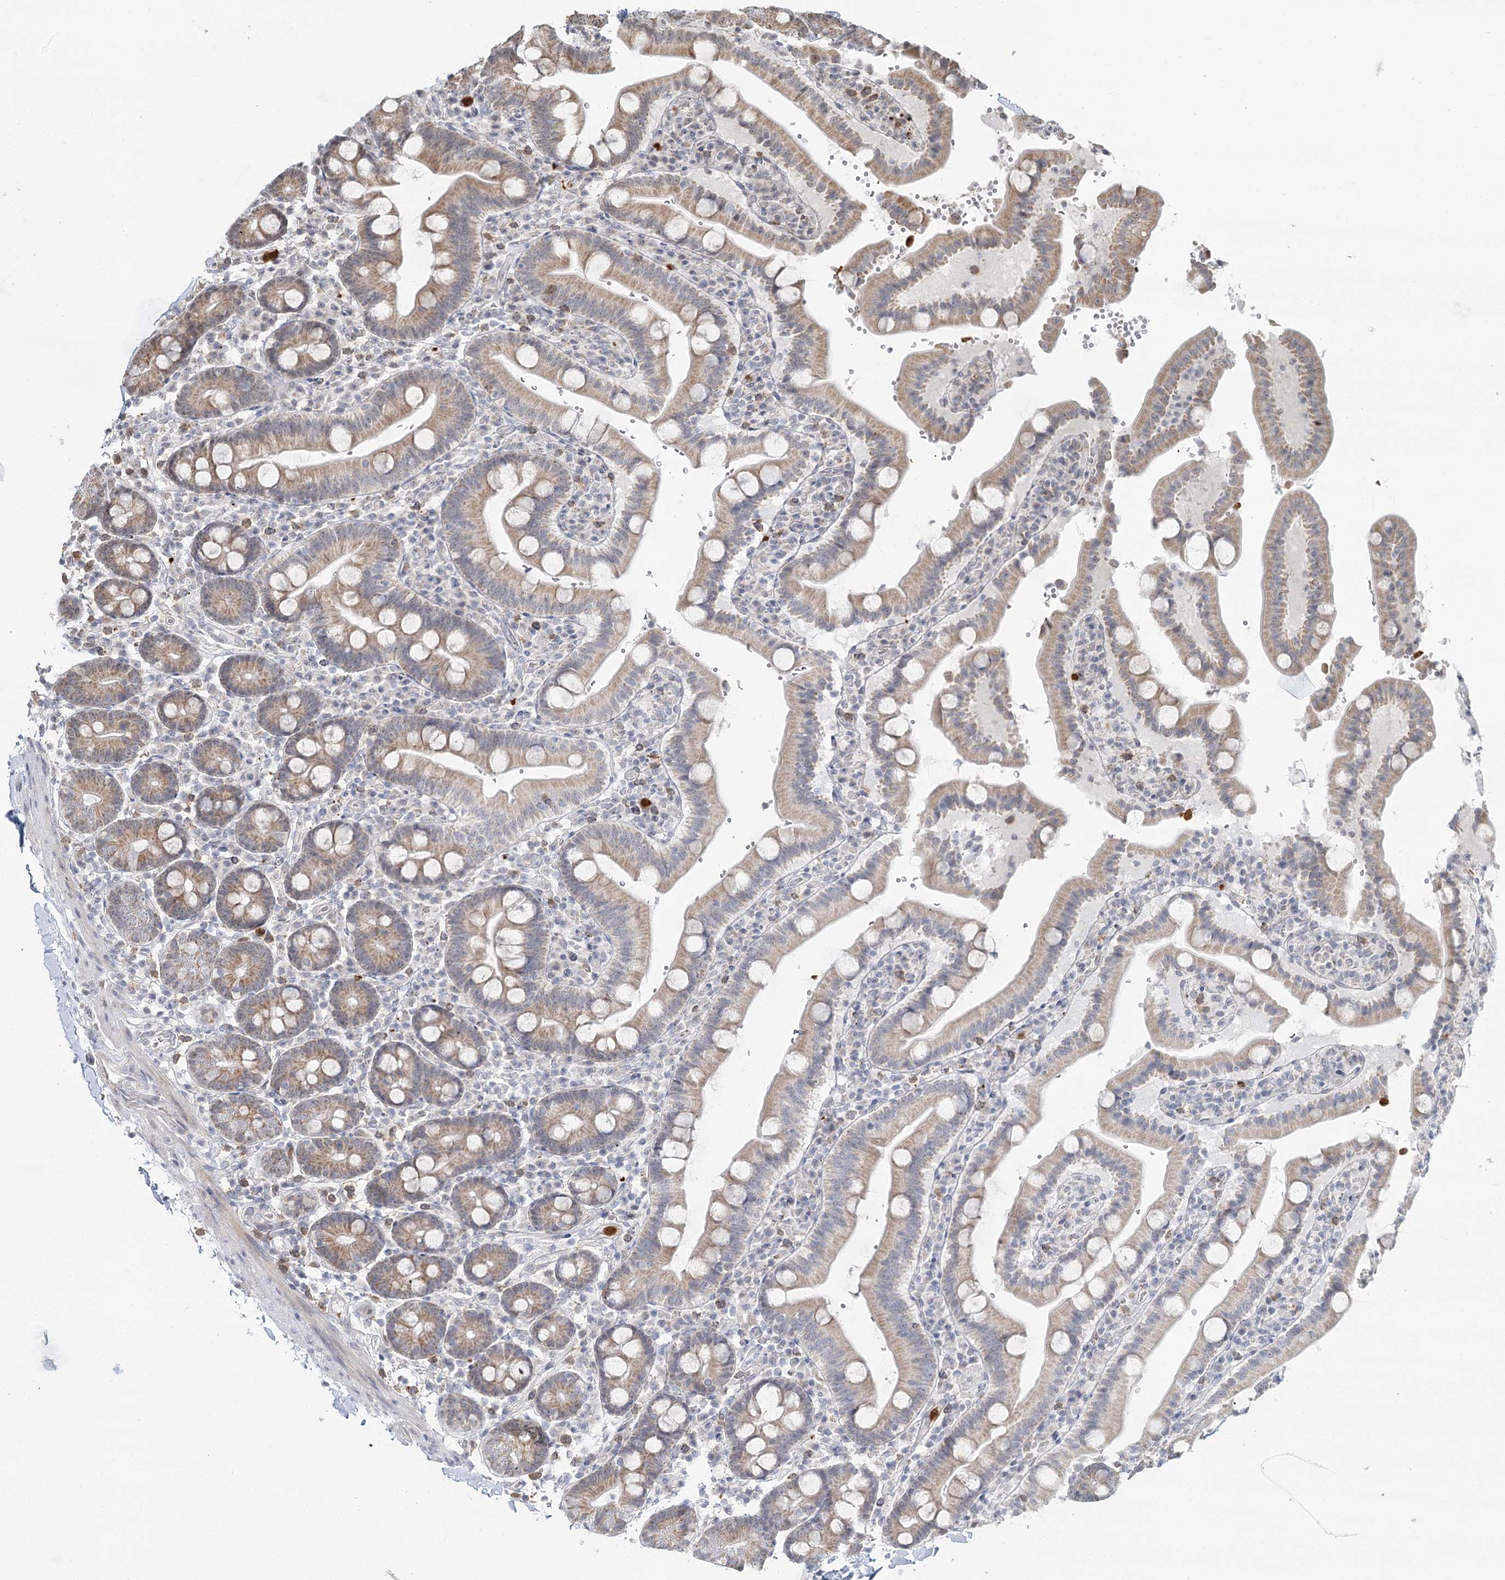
{"staining": {"intensity": "moderate", "quantity": "25%-75%", "location": "cytoplasmic/membranous"}, "tissue": "duodenum", "cell_type": "Glandular cells", "image_type": "normal", "snomed": [{"axis": "morphology", "description": "Normal tissue, NOS"}, {"axis": "topography", "description": "Small intestine, NOS"}], "caption": "Immunohistochemical staining of benign human duodenum exhibits medium levels of moderate cytoplasmic/membranous positivity in approximately 25%-75% of glandular cells. (DAB IHC, brown staining for protein, blue staining for nuclei).", "gene": "ATAD1", "patient": {"sex": "female", "age": 71}}